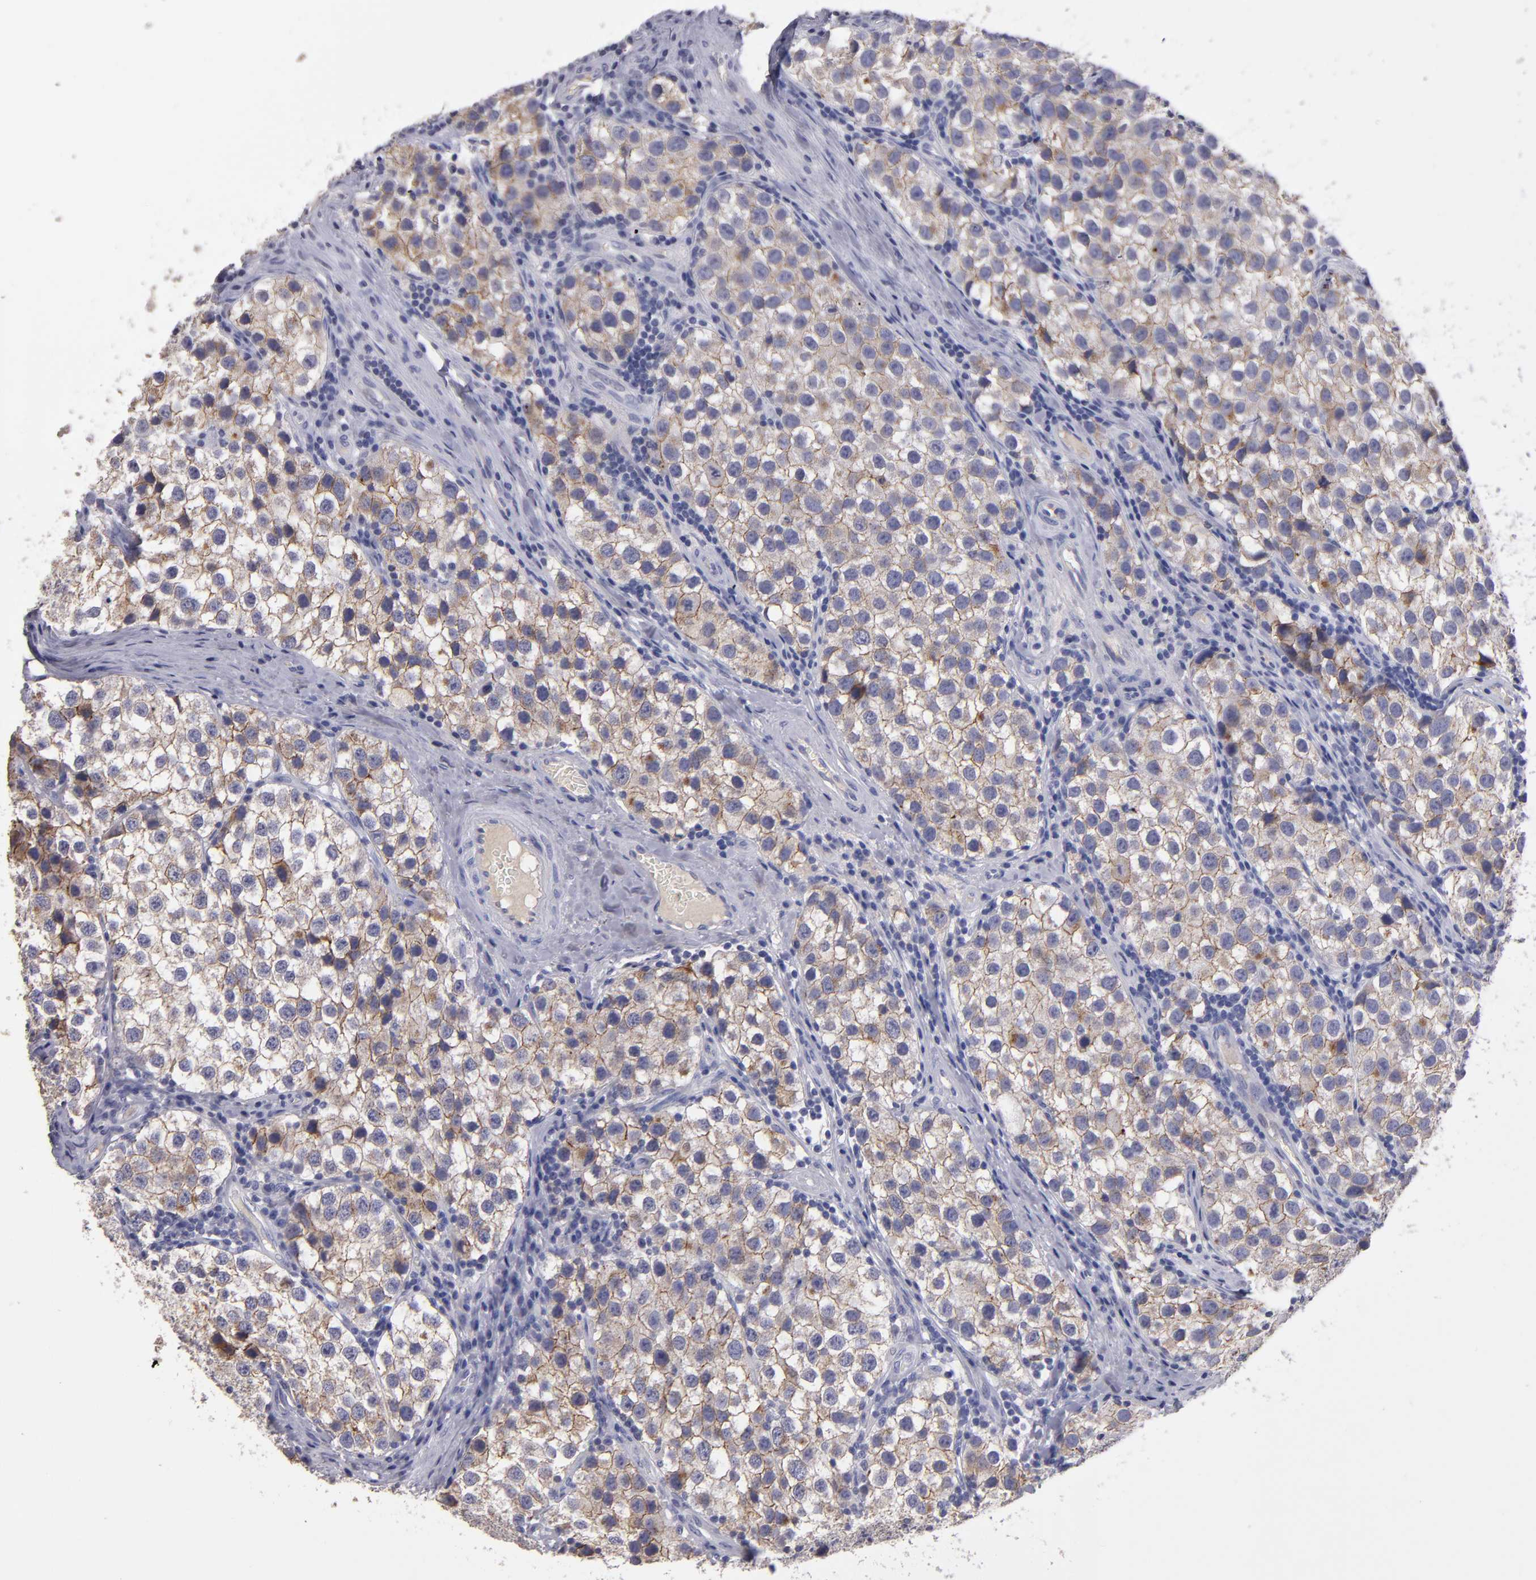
{"staining": {"intensity": "moderate", "quantity": ">75%", "location": "cytoplasmic/membranous"}, "tissue": "testis cancer", "cell_type": "Tumor cells", "image_type": "cancer", "snomed": [{"axis": "morphology", "description": "Seminoma, NOS"}, {"axis": "topography", "description": "Testis"}], "caption": "Immunohistochemistry staining of testis cancer, which displays medium levels of moderate cytoplasmic/membranous expression in about >75% of tumor cells indicating moderate cytoplasmic/membranous protein staining. The staining was performed using DAB (brown) for protein detection and nuclei were counterstained in hematoxylin (blue).", "gene": "CDH3", "patient": {"sex": "male", "age": 39}}